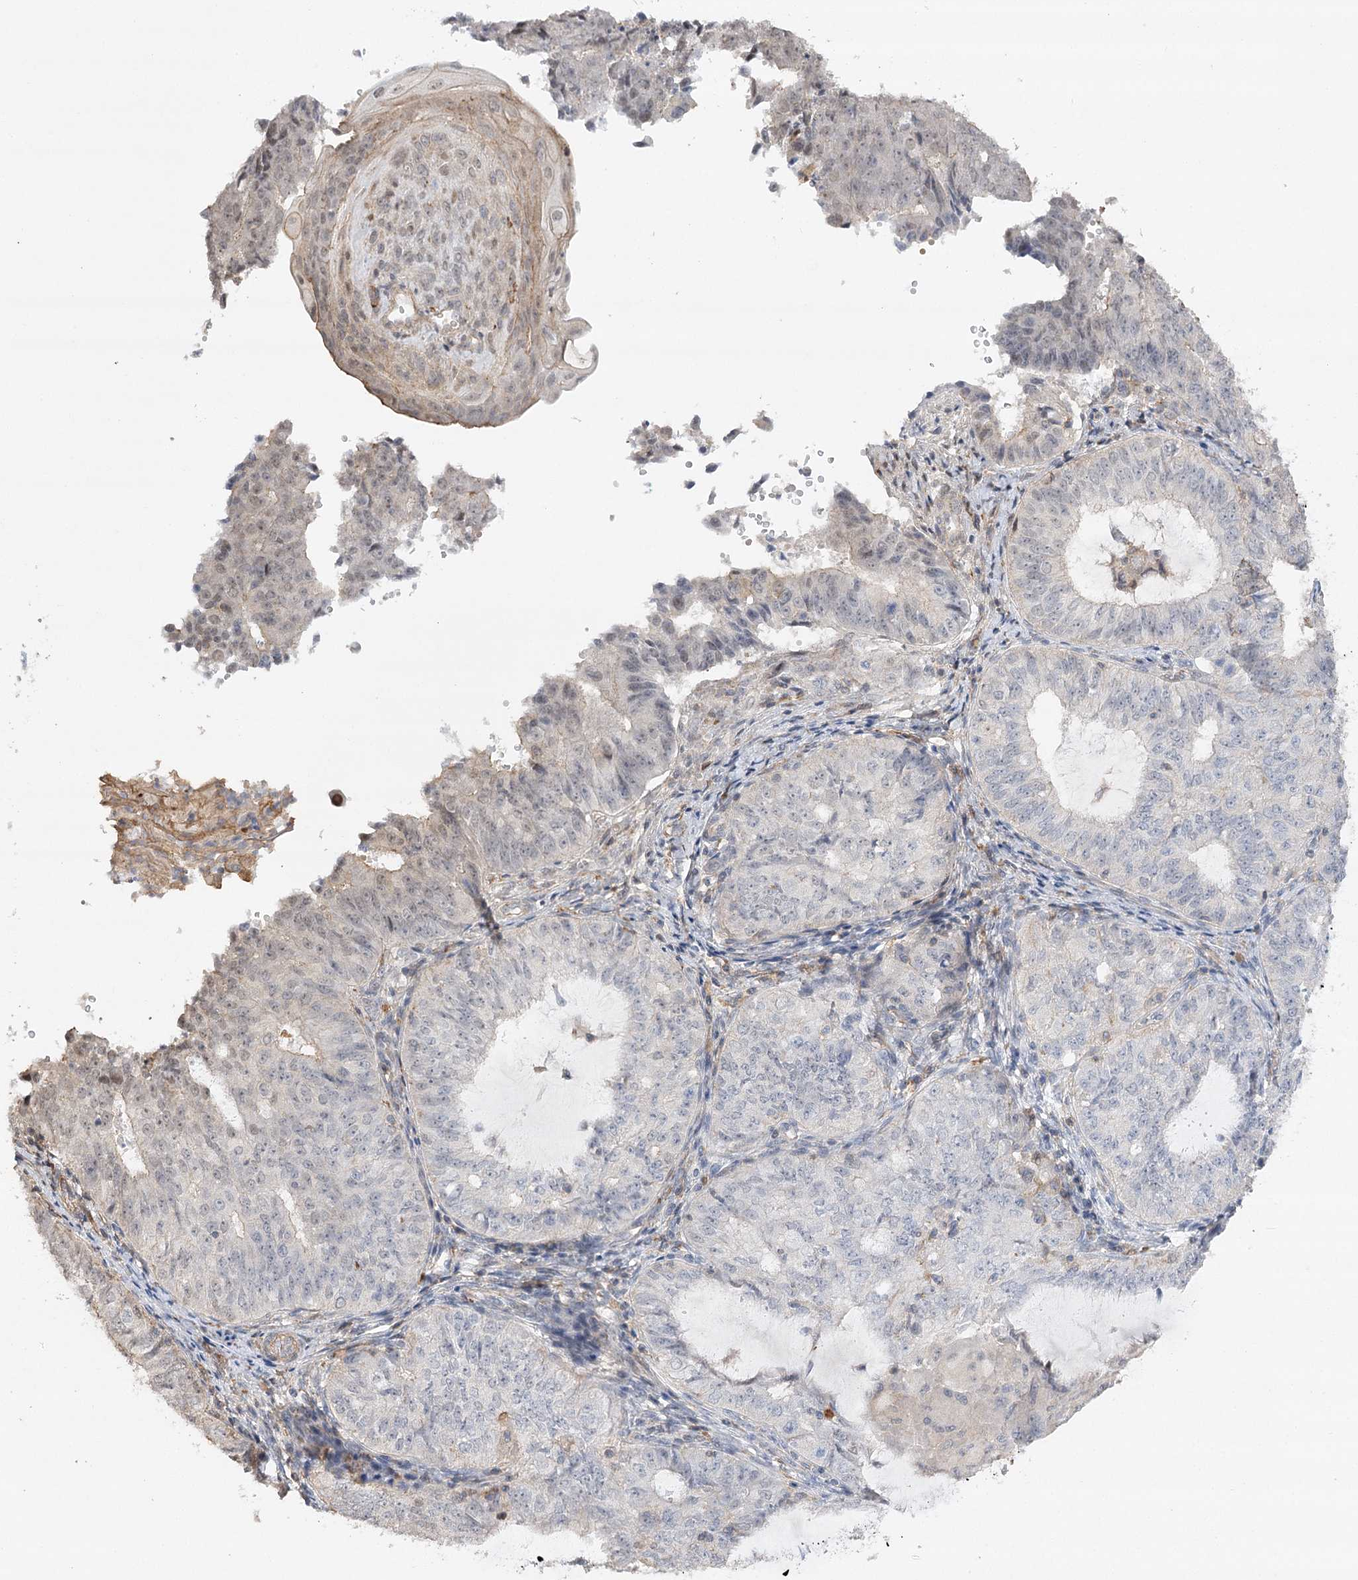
{"staining": {"intensity": "negative", "quantity": "none", "location": "none"}, "tissue": "endometrial cancer", "cell_type": "Tumor cells", "image_type": "cancer", "snomed": [{"axis": "morphology", "description": "Adenocarcinoma, NOS"}, {"axis": "topography", "description": "Endometrium"}], "caption": "Human endometrial cancer (adenocarcinoma) stained for a protein using immunohistochemistry (IHC) shows no positivity in tumor cells.", "gene": "OBSL1", "patient": {"sex": "female", "age": 32}}